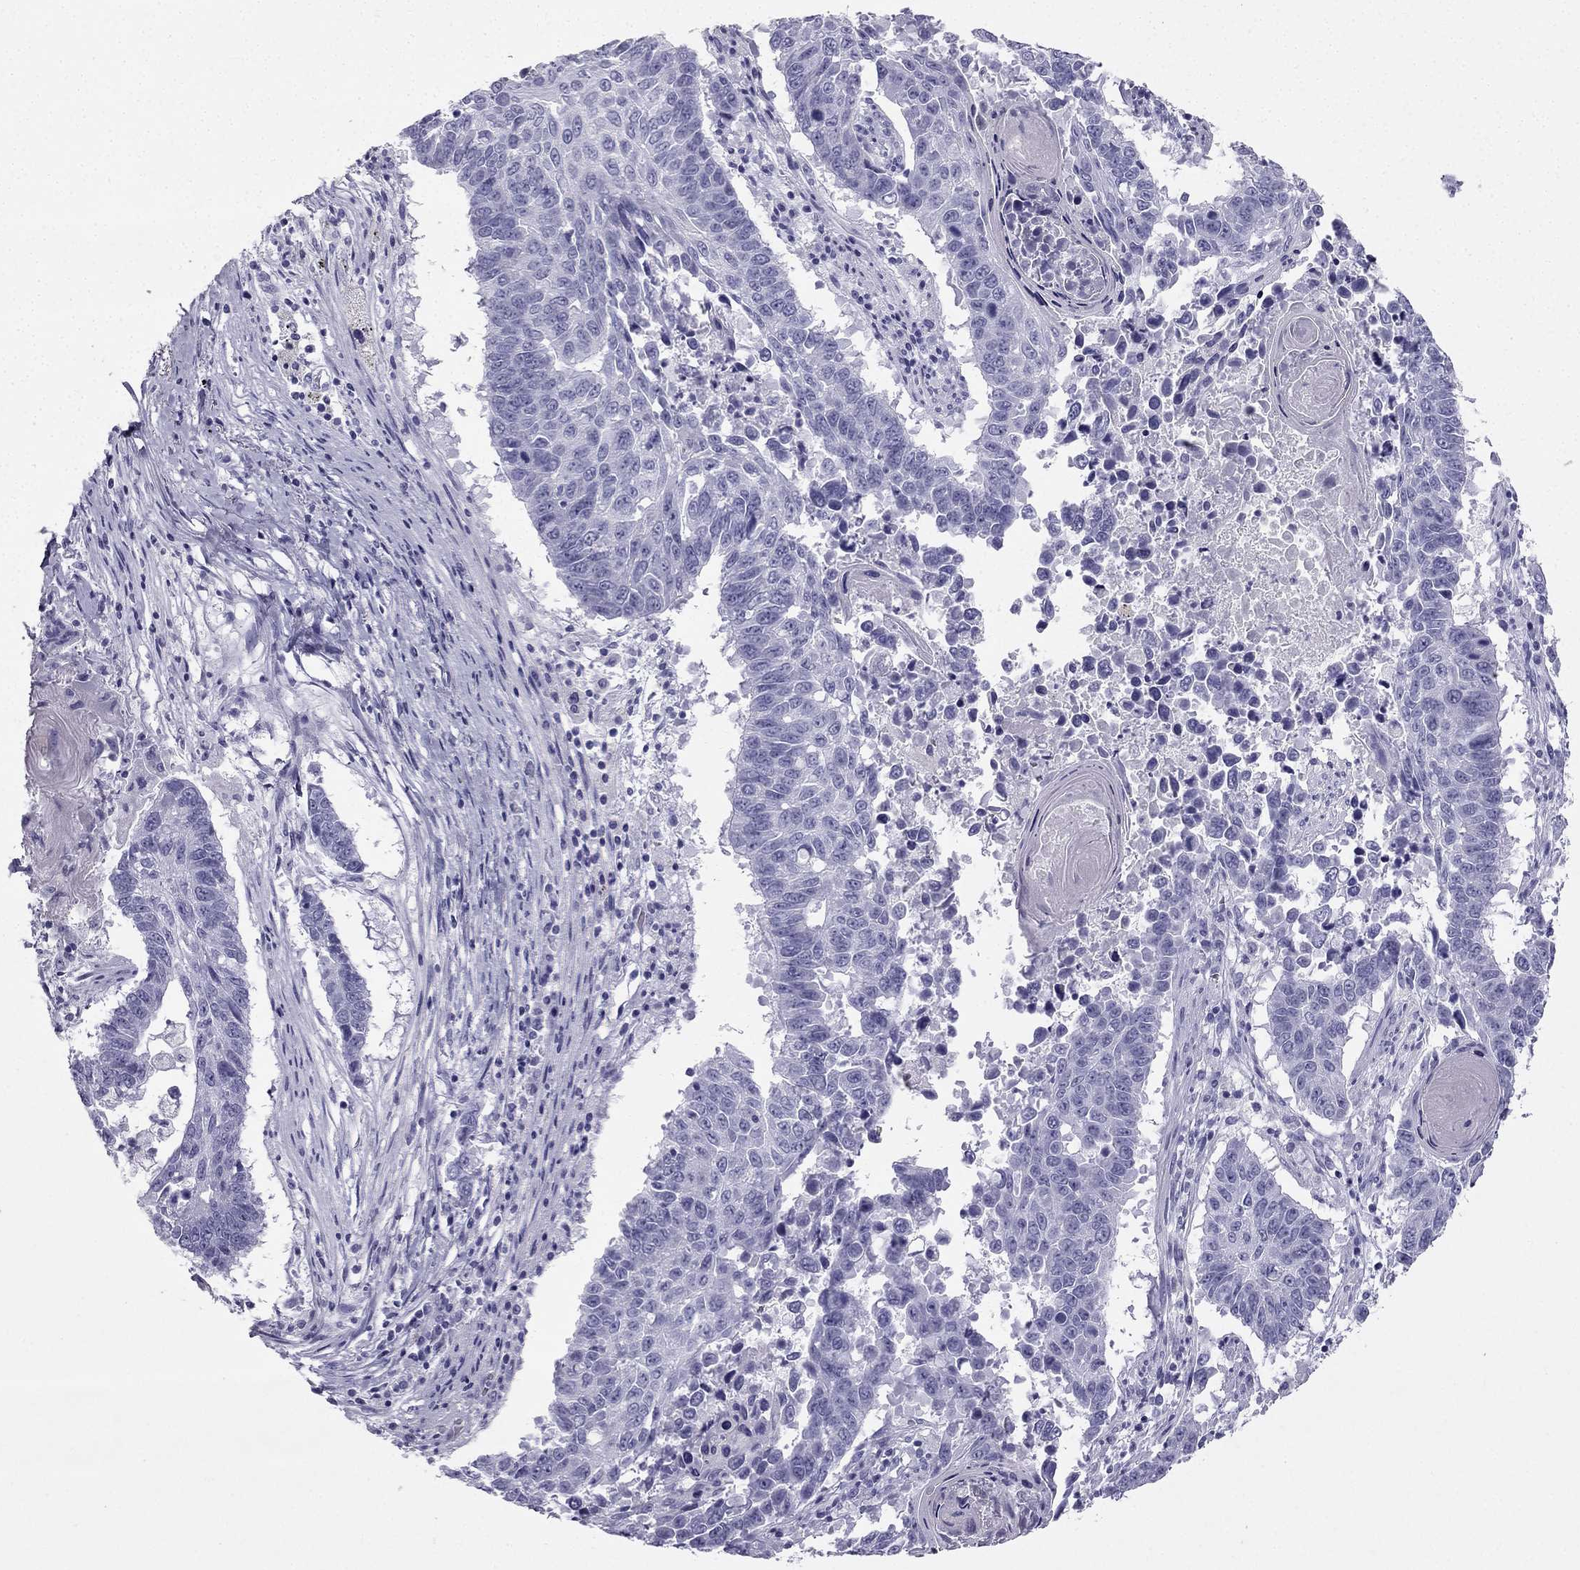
{"staining": {"intensity": "negative", "quantity": "none", "location": "none"}, "tissue": "lung cancer", "cell_type": "Tumor cells", "image_type": "cancer", "snomed": [{"axis": "morphology", "description": "Squamous cell carcinoma, NOS"}, {"axis": "topography", "description": "Lung"}], "caption": "Tumor cells are negative for brown protein staining in squamous cell carcinoma (lung).", "gene": "TFF3", "patient": {"sex": "male", "age": 73}}